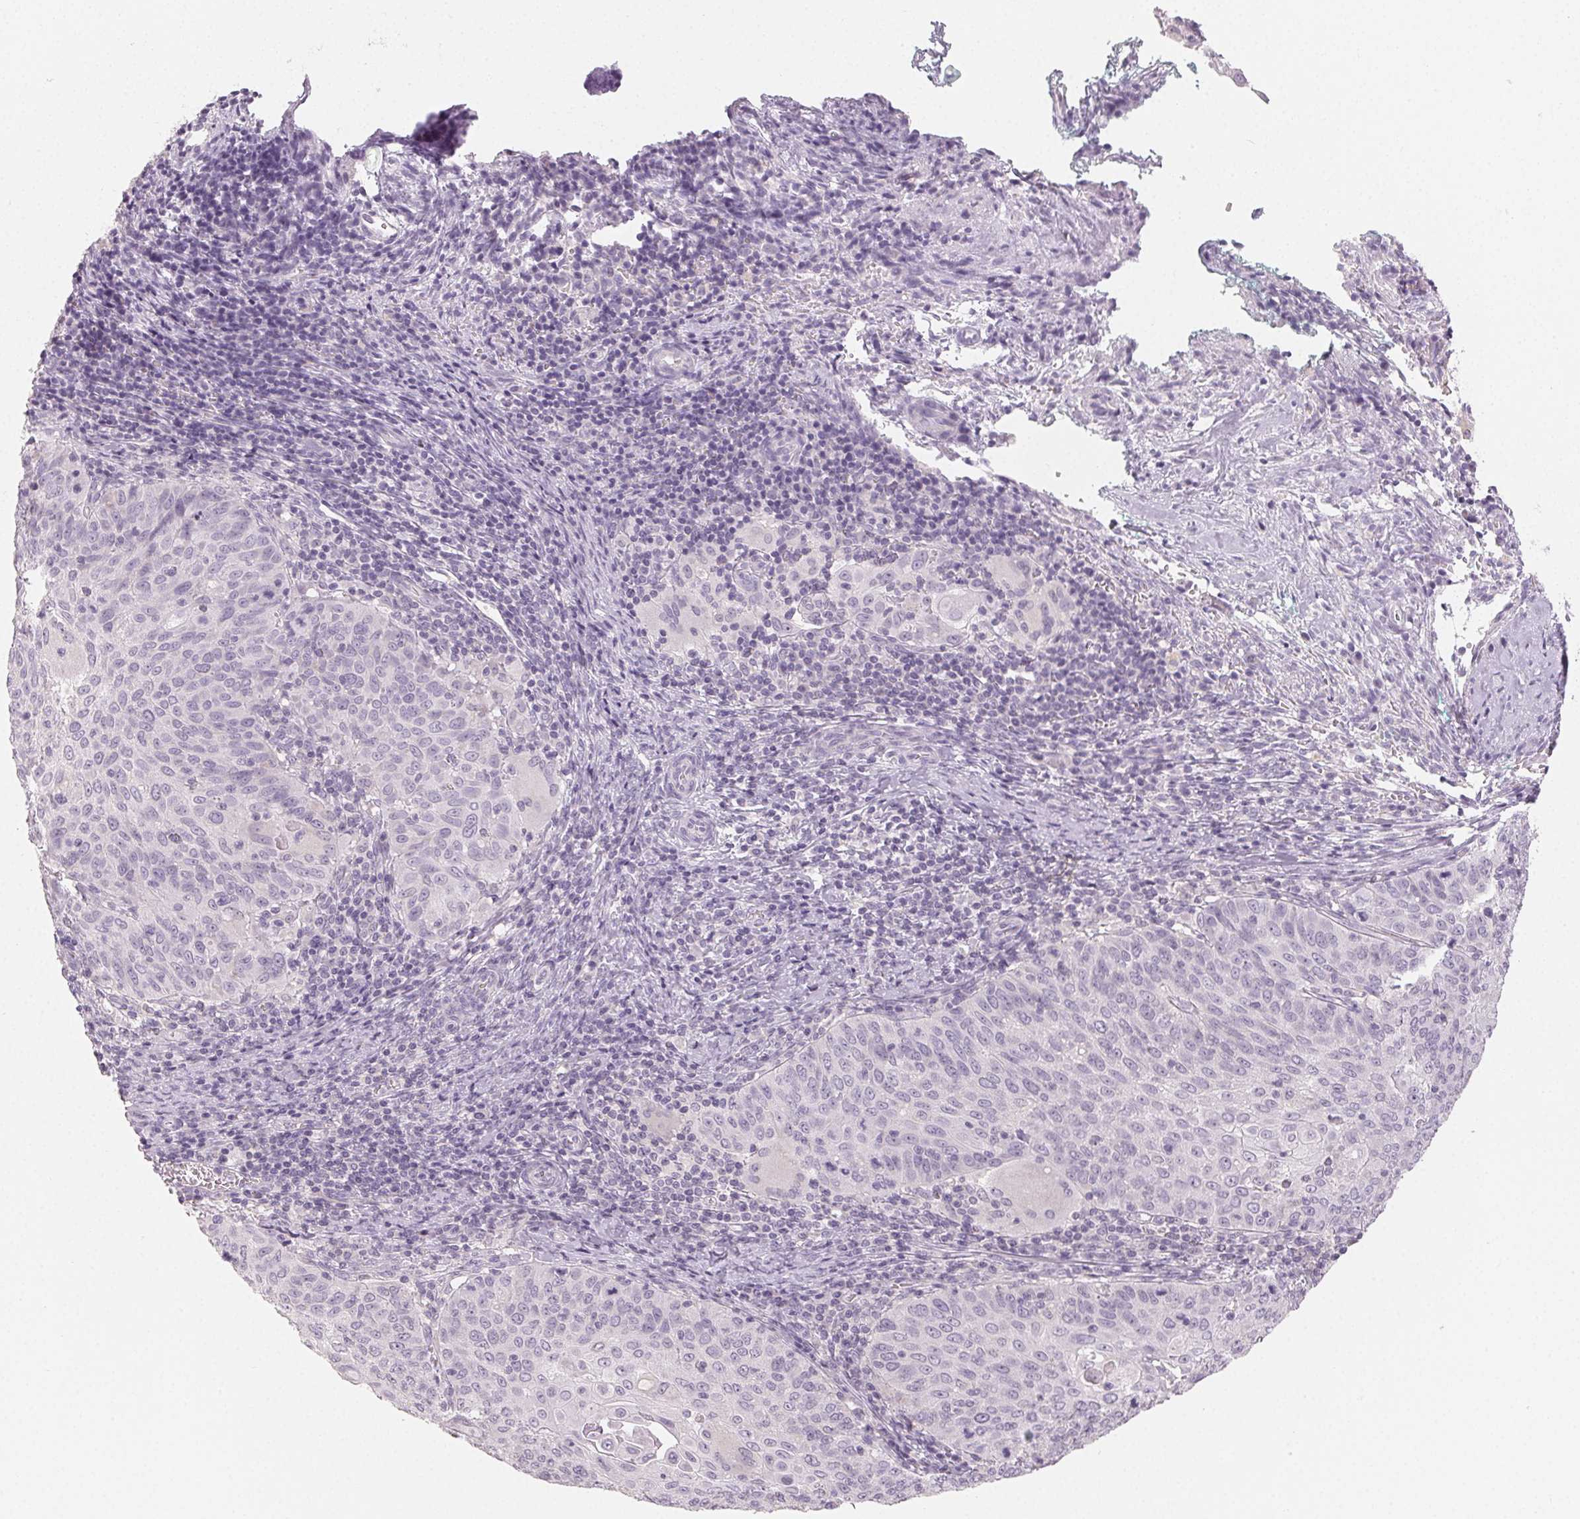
{"staining": {"intensity": "negative", "quantity": "none", "location": "none"}, "tissue": "cervical cancer", "cell_type": "Tumor cells", "image_type": "cancer", "snomed": [{"axis": "morphology", "description": "Squamous cell carcinoma, NOS"}, {"axis": "topography", "description": "Cervix"}], "caption": "High power microscopy image of an IHC histopathology image of squamous cell carcinoma (cervical), revealing no significant positivity in tumor cells.", "gene": "LVRN", "patient": {"sex": "female", "age": 65}}